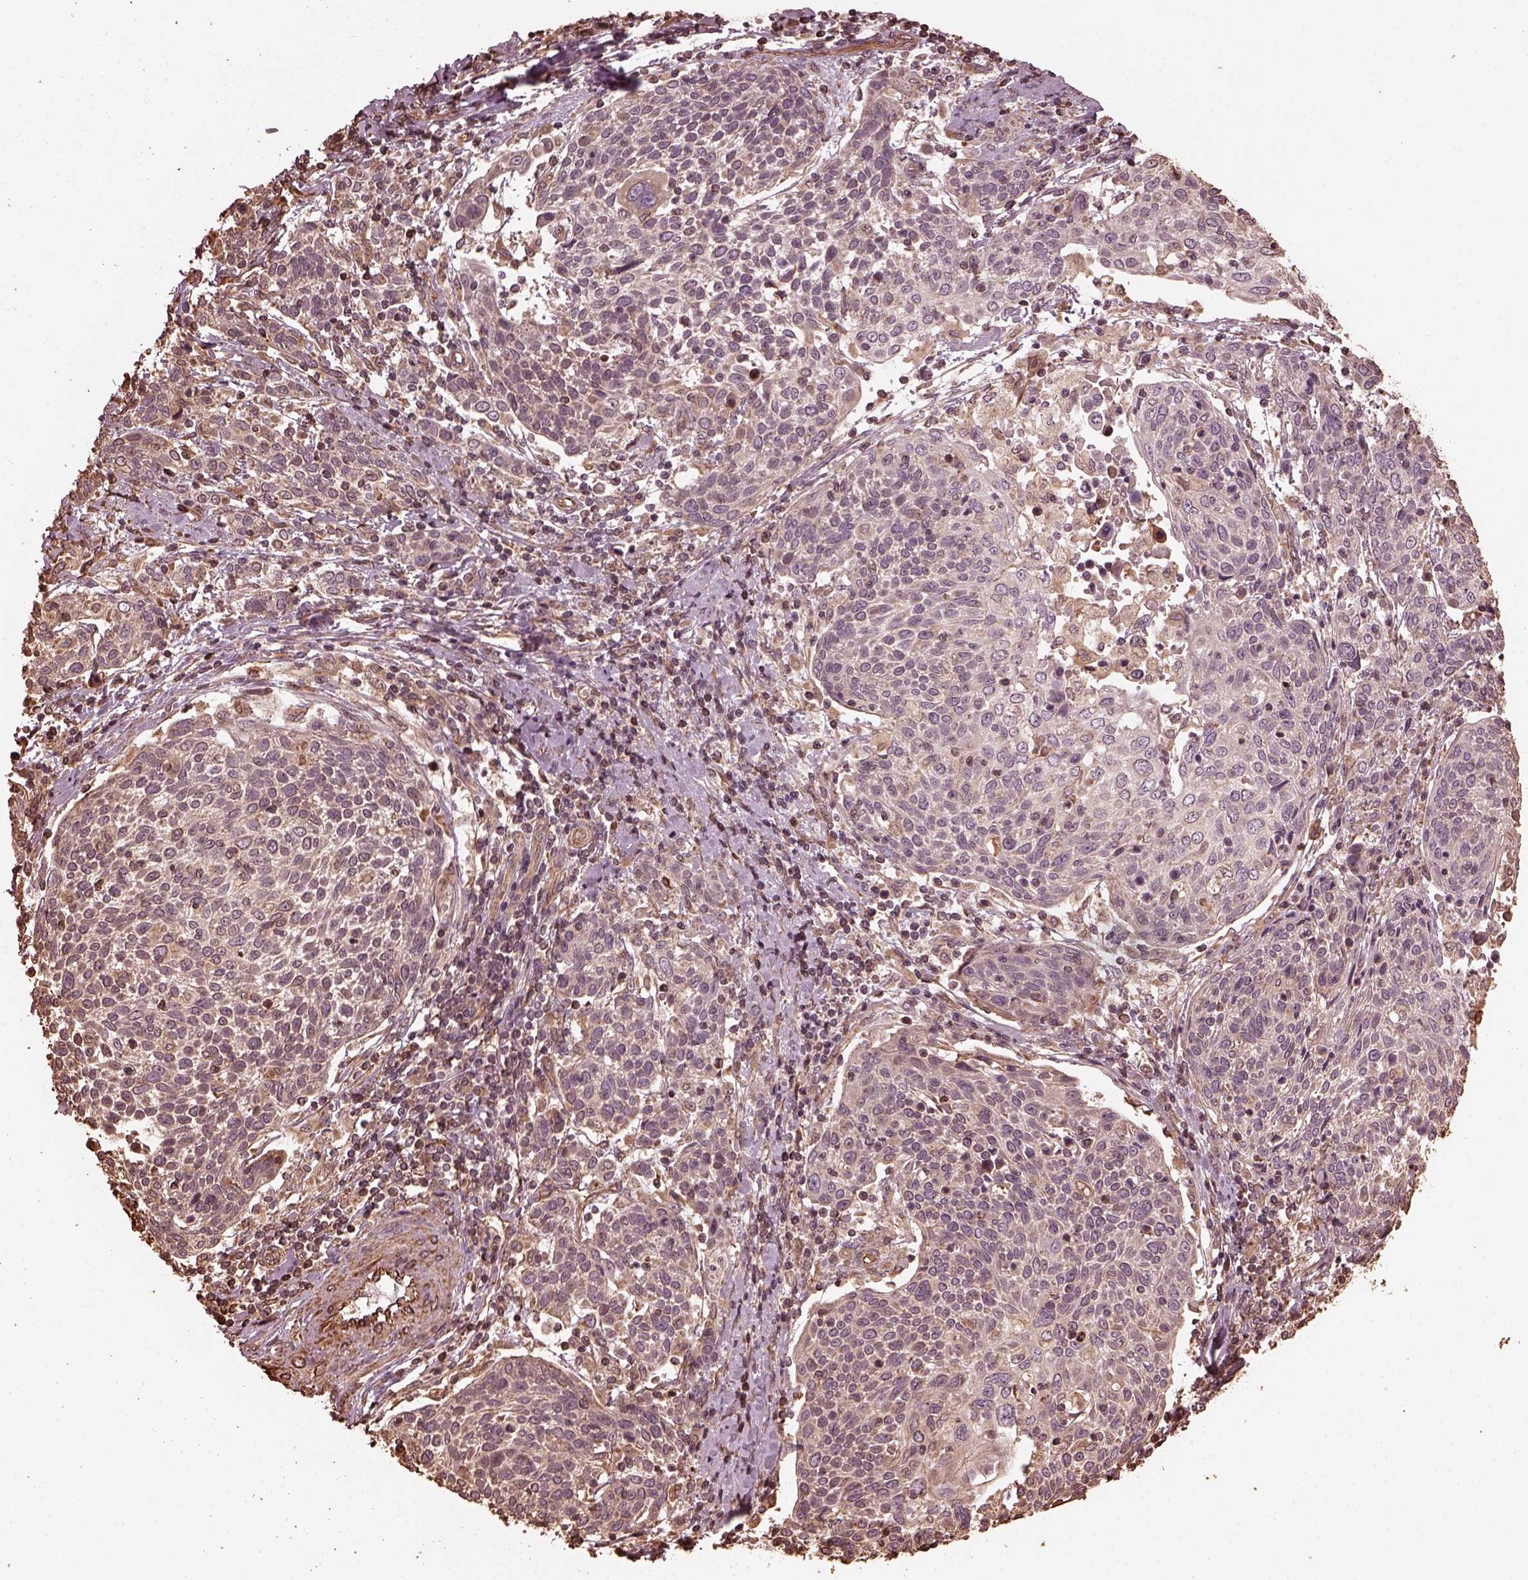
{"staining": {"intensity": "weak", "quantity": "<25%", "location": "cytoplasmic/membranous"}, "tissue": "cervical cancer", "cell_type": "Tumor cells", "image_type": "cancer", "snomed": [{"axis": "morphology", "description": "Squamous cell carcinoma, NOS"}, {"axis": "topography", "description": "Cervix"}], "caption": "A high-resolution histopathology image shows immunohistochemistry (IHC) staining of squamous cell carcinoma (cervical), which displays no significant staining in tumor cells.", "gene": "GTPBP1", "patient": {"sex": "female", "age": 61}}